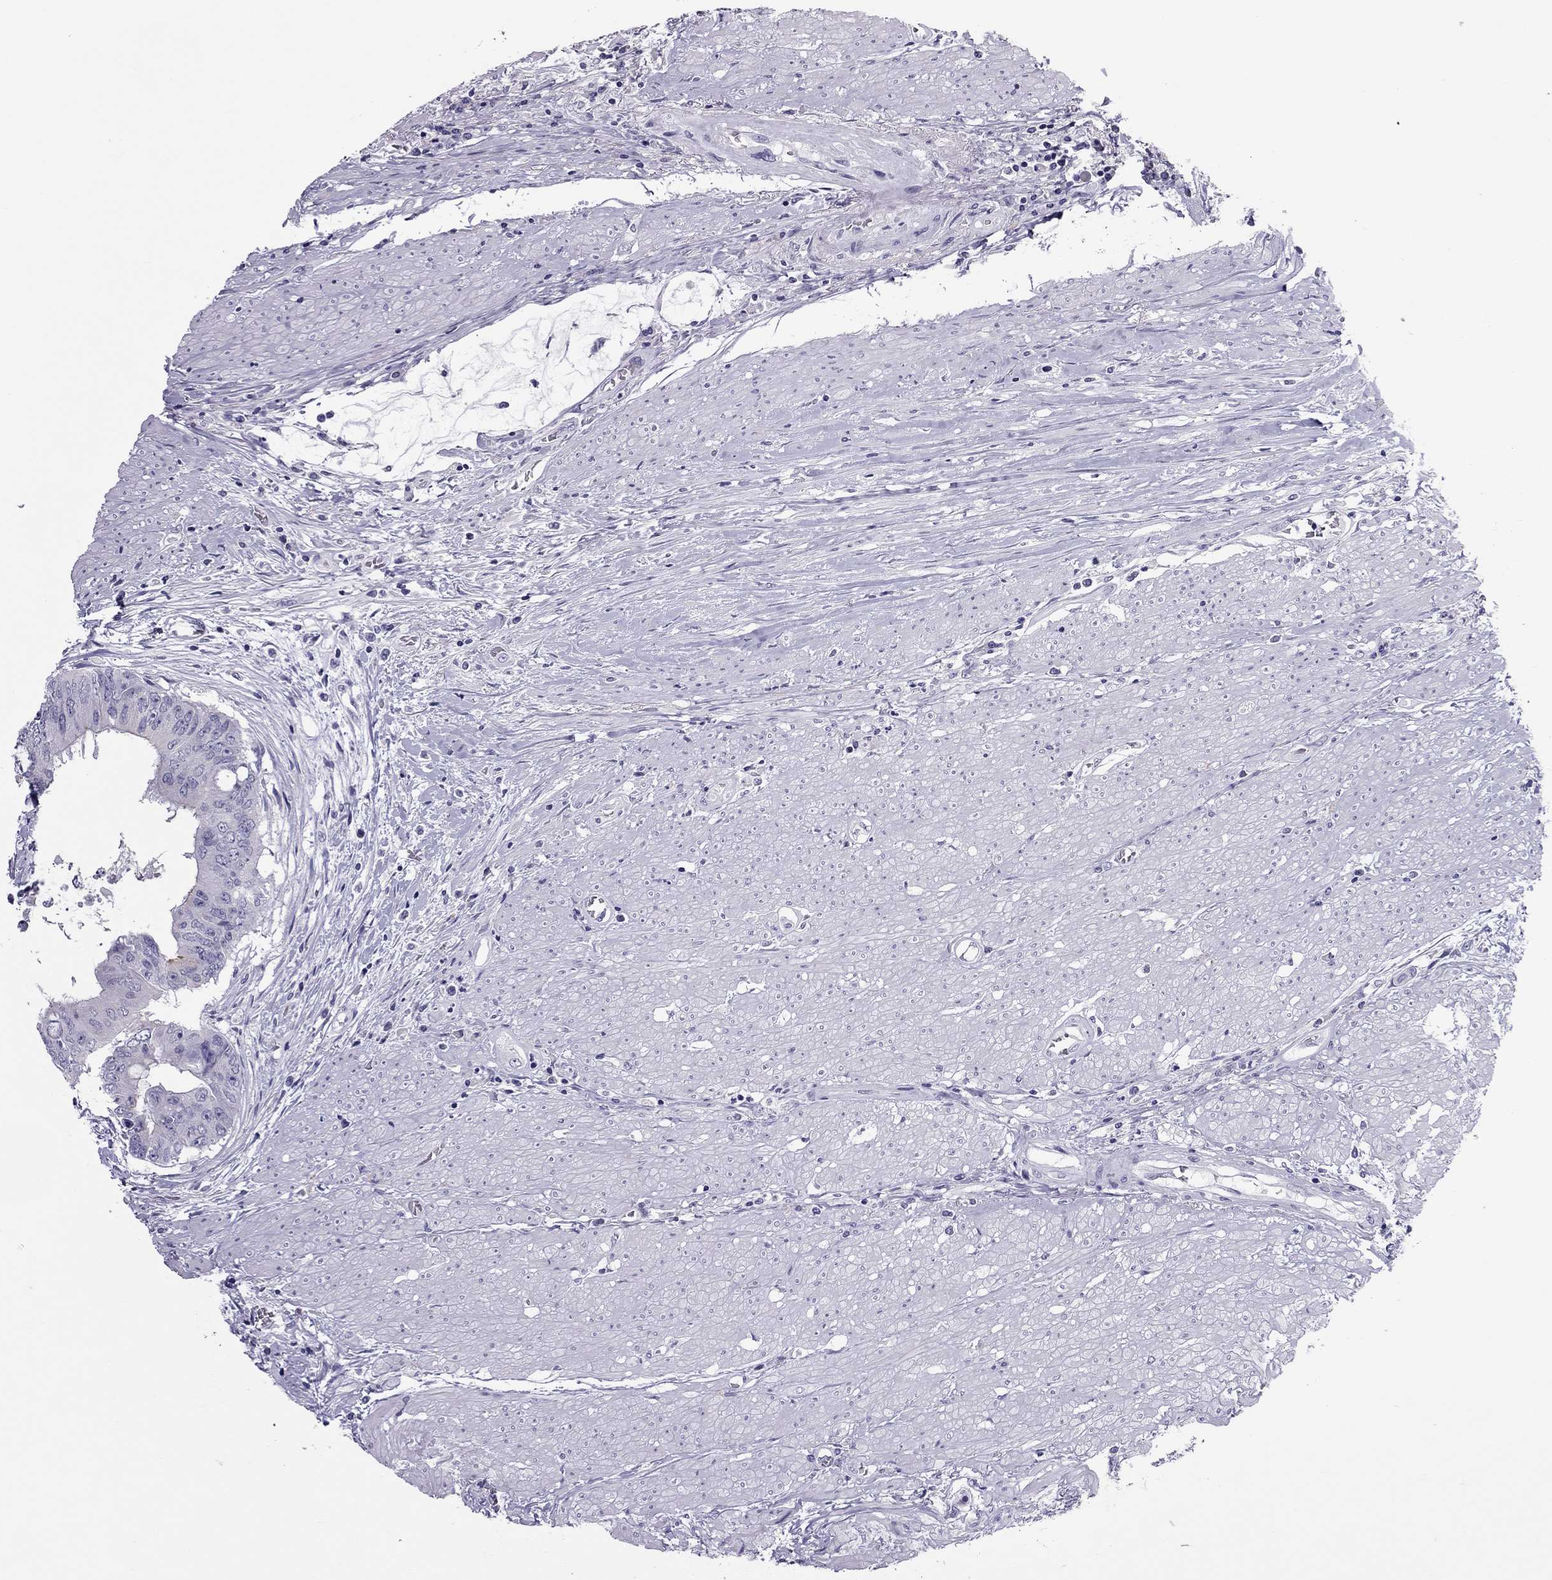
{"staining": {"intensity": "negative", "quantity": "none", "location": "none"}, "tissue": "colorectal cancer", "cell_type": "Tumor cells", "image_type": "cancer", "snomed": [{"axis": "morphology", "description": "Adenocarcinoma, NOS"}, {"axis": "topography", "description": "Rectum"}], "caption": "IHC photomicrograph of neoplastic tissue: human adenocarcinoma (colorectal) stained with DAB (3,3'-diaminobenzidine) displays no significant protein staining in tumor cells.", "gene": "TEX14", "patient": {"sex": "male", "age": 59}}